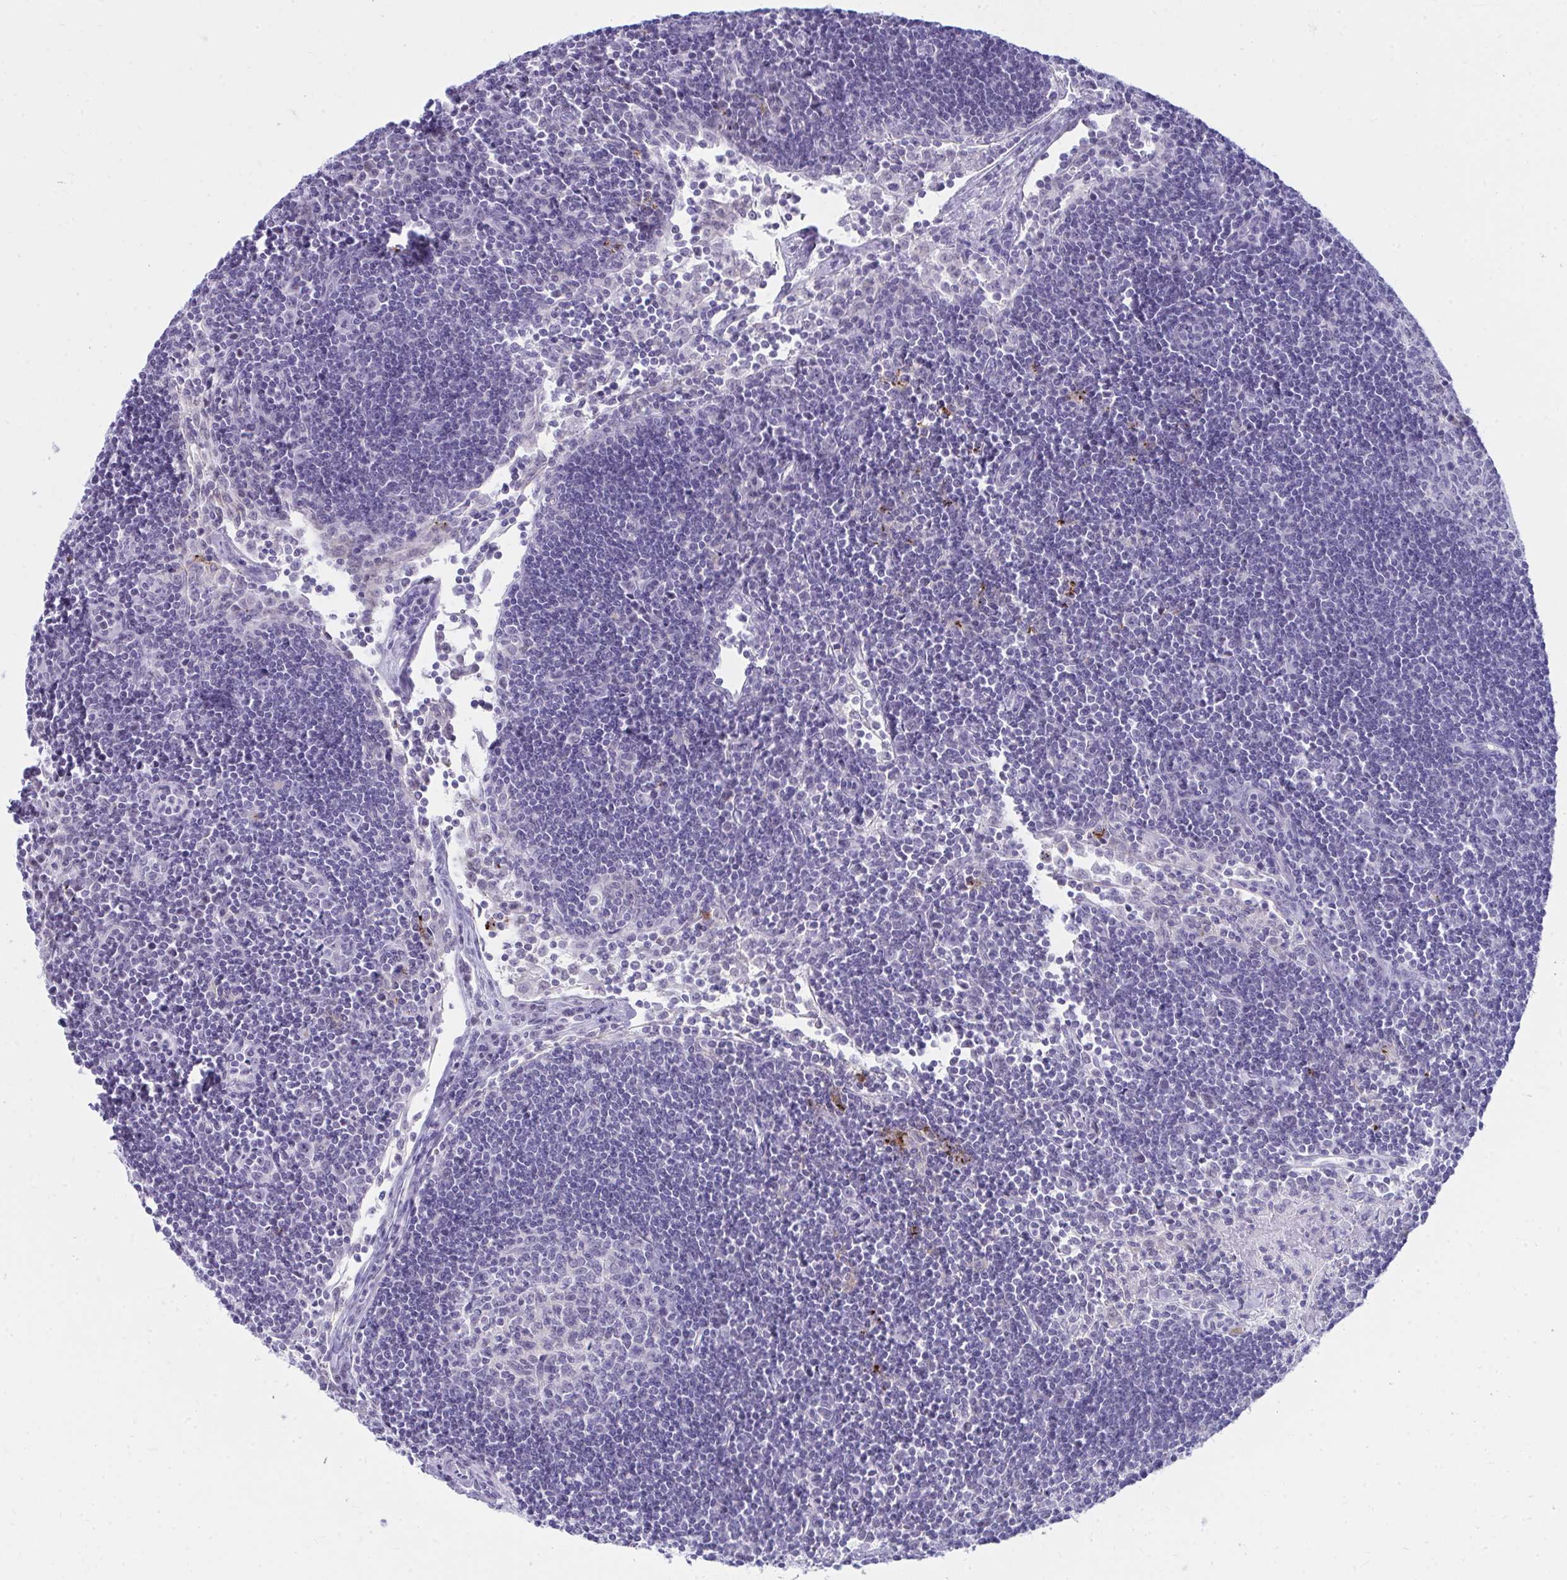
{"staining": {"intensity": "negative", "quantity": "none", "location": "none"}, "tissue": "lymph node", "cell_type": "Germinal center cells", "image_type": "normal", "snomed": [{"axis": "morphology", "description": "Normal tissue, NOS"}, {"axis": "topography", "description": "Lymph node"}], "caption": "Lymph node was stained to show a protein in brown. There is no significant staining in germinal center cells. Nuclei are stained in blue.", "gene": "OR5F1", "patient": {"sex": "female", "age": 29}}